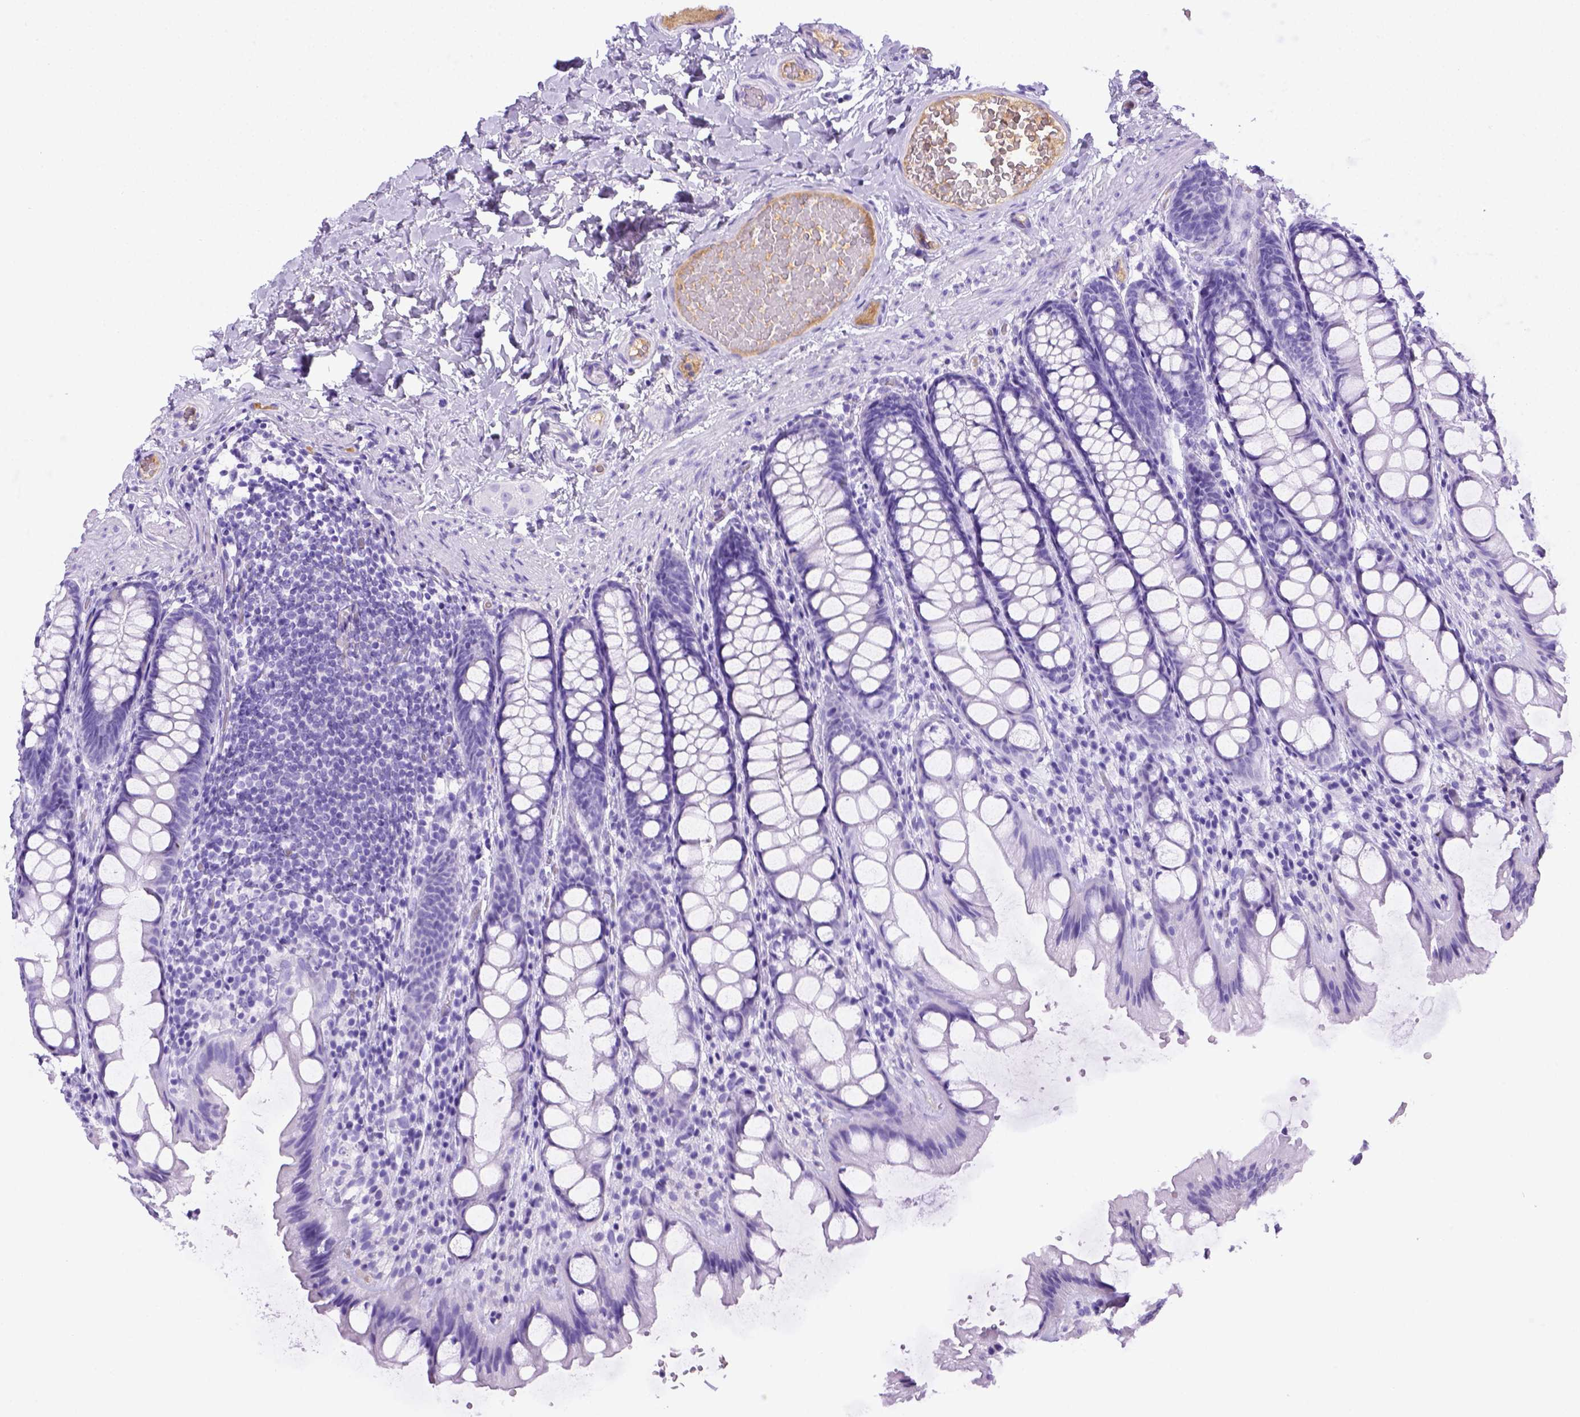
{"staining": {"intensity": "negative", "quantity": "none", "location": "none"}, "tissue": "colon", "cell_type": "Endothelial cells", "image_type": "normal", "snomed": [{"axis": "morphology", "description": "Normal tissue, NOS"}, {"axis": "topography", "description": "Colon"}], "caption": "Immunohistochemistry histopathology image of benign human colon stained for a protein (brown), which exhibits no positivity in endothelial cells.", "gene": "ITIH4", "patient": {"sex": "male", "age": 47}}